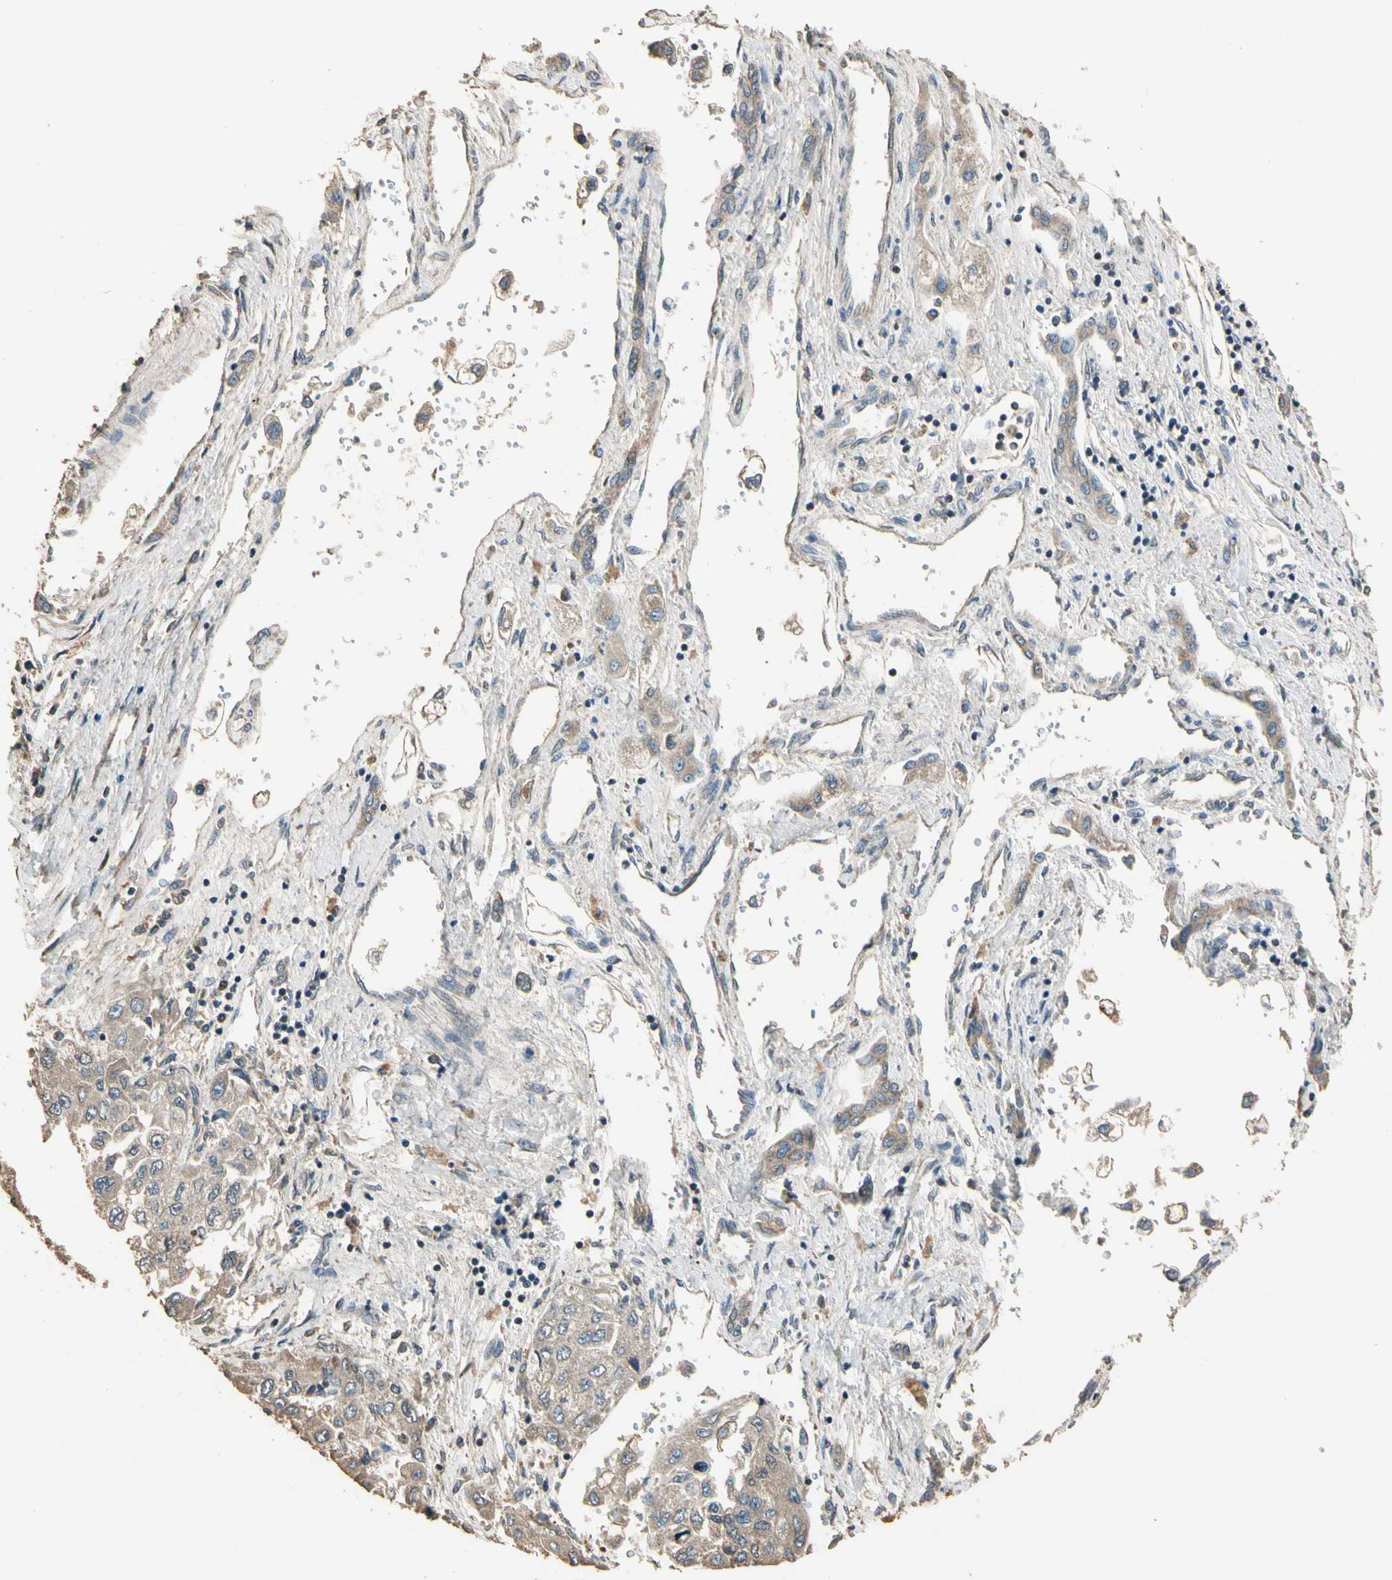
{"staining": {"intensity": "weak", "quantity": ">75%", "location": "cytoplasmic/membranous"}, "tissue": "liver cancer", "cell_type": "Tumor cells", "image_type": "cancer", "snomed": [{"axis": "morphology", "description": "Carcinoma, Hepatocellular, NOS"}, {"axis": "topography", "description": "Liver"}], "caption": "This micrograph demonstrates liver cancer (hepatocellular carcinoma) stained with immunohistochemistry to label a protein in brown. The cytoplasmic/membranous of tumor cells show weak positivity for the protein. Nuclei are counter-stained blue.", "gene": "STX18", "patient": {"sex": "female", "age": 66}}